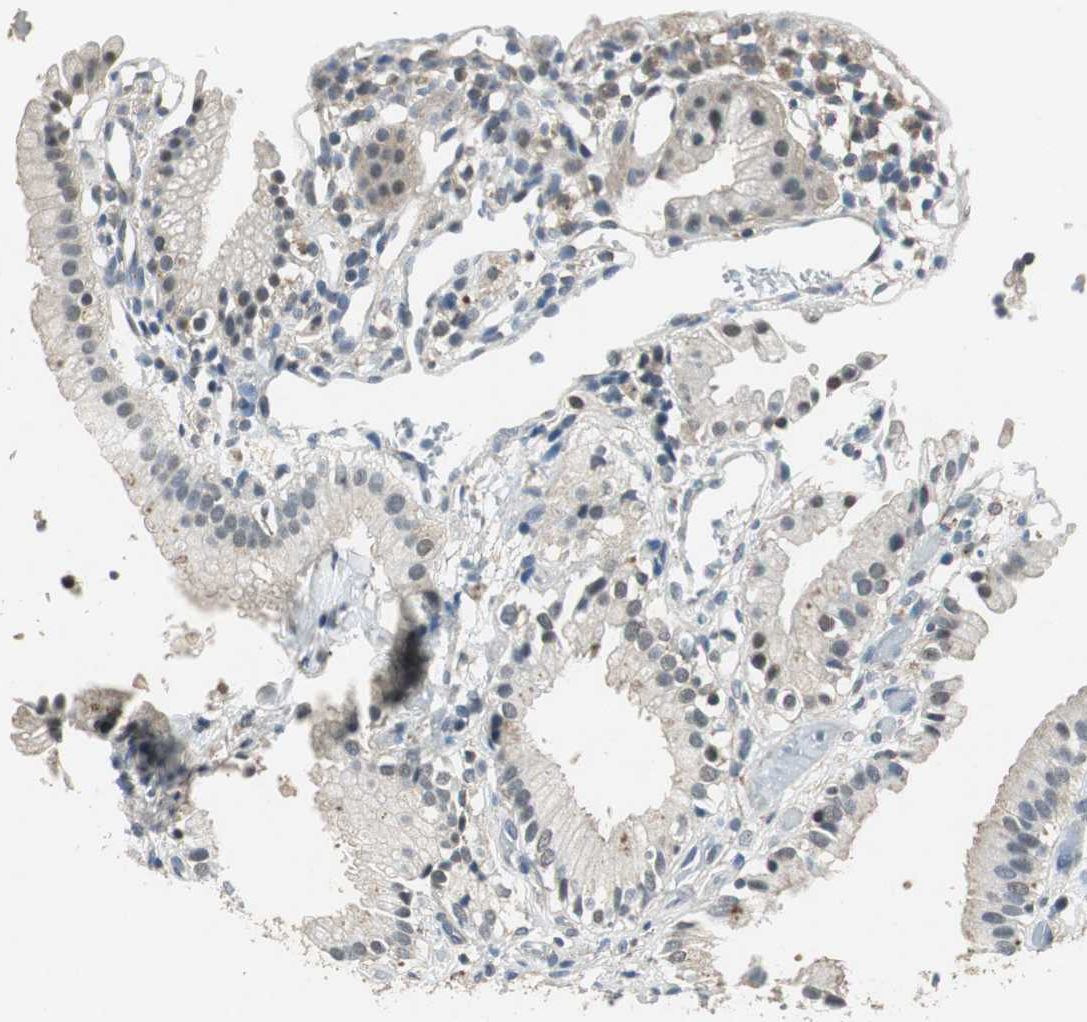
{"staining": {"intensity": "negative", "quantity": "none", "location": "none"}, "tissue": "gallbladder", "cell_type": "Glandular cells", "image_type": "normal", "snomed": [{"axis": "morphology", "description": "Normal tissue, NOS"}, {"axis": "topography", "description": "Gallbladder"}], "caption": "Protein analysis of unremarkable gallbladder reveals no significant expression in glandular cells.", "gene": "PSMB4", "patient": {"sex": "male", "age": 65}}